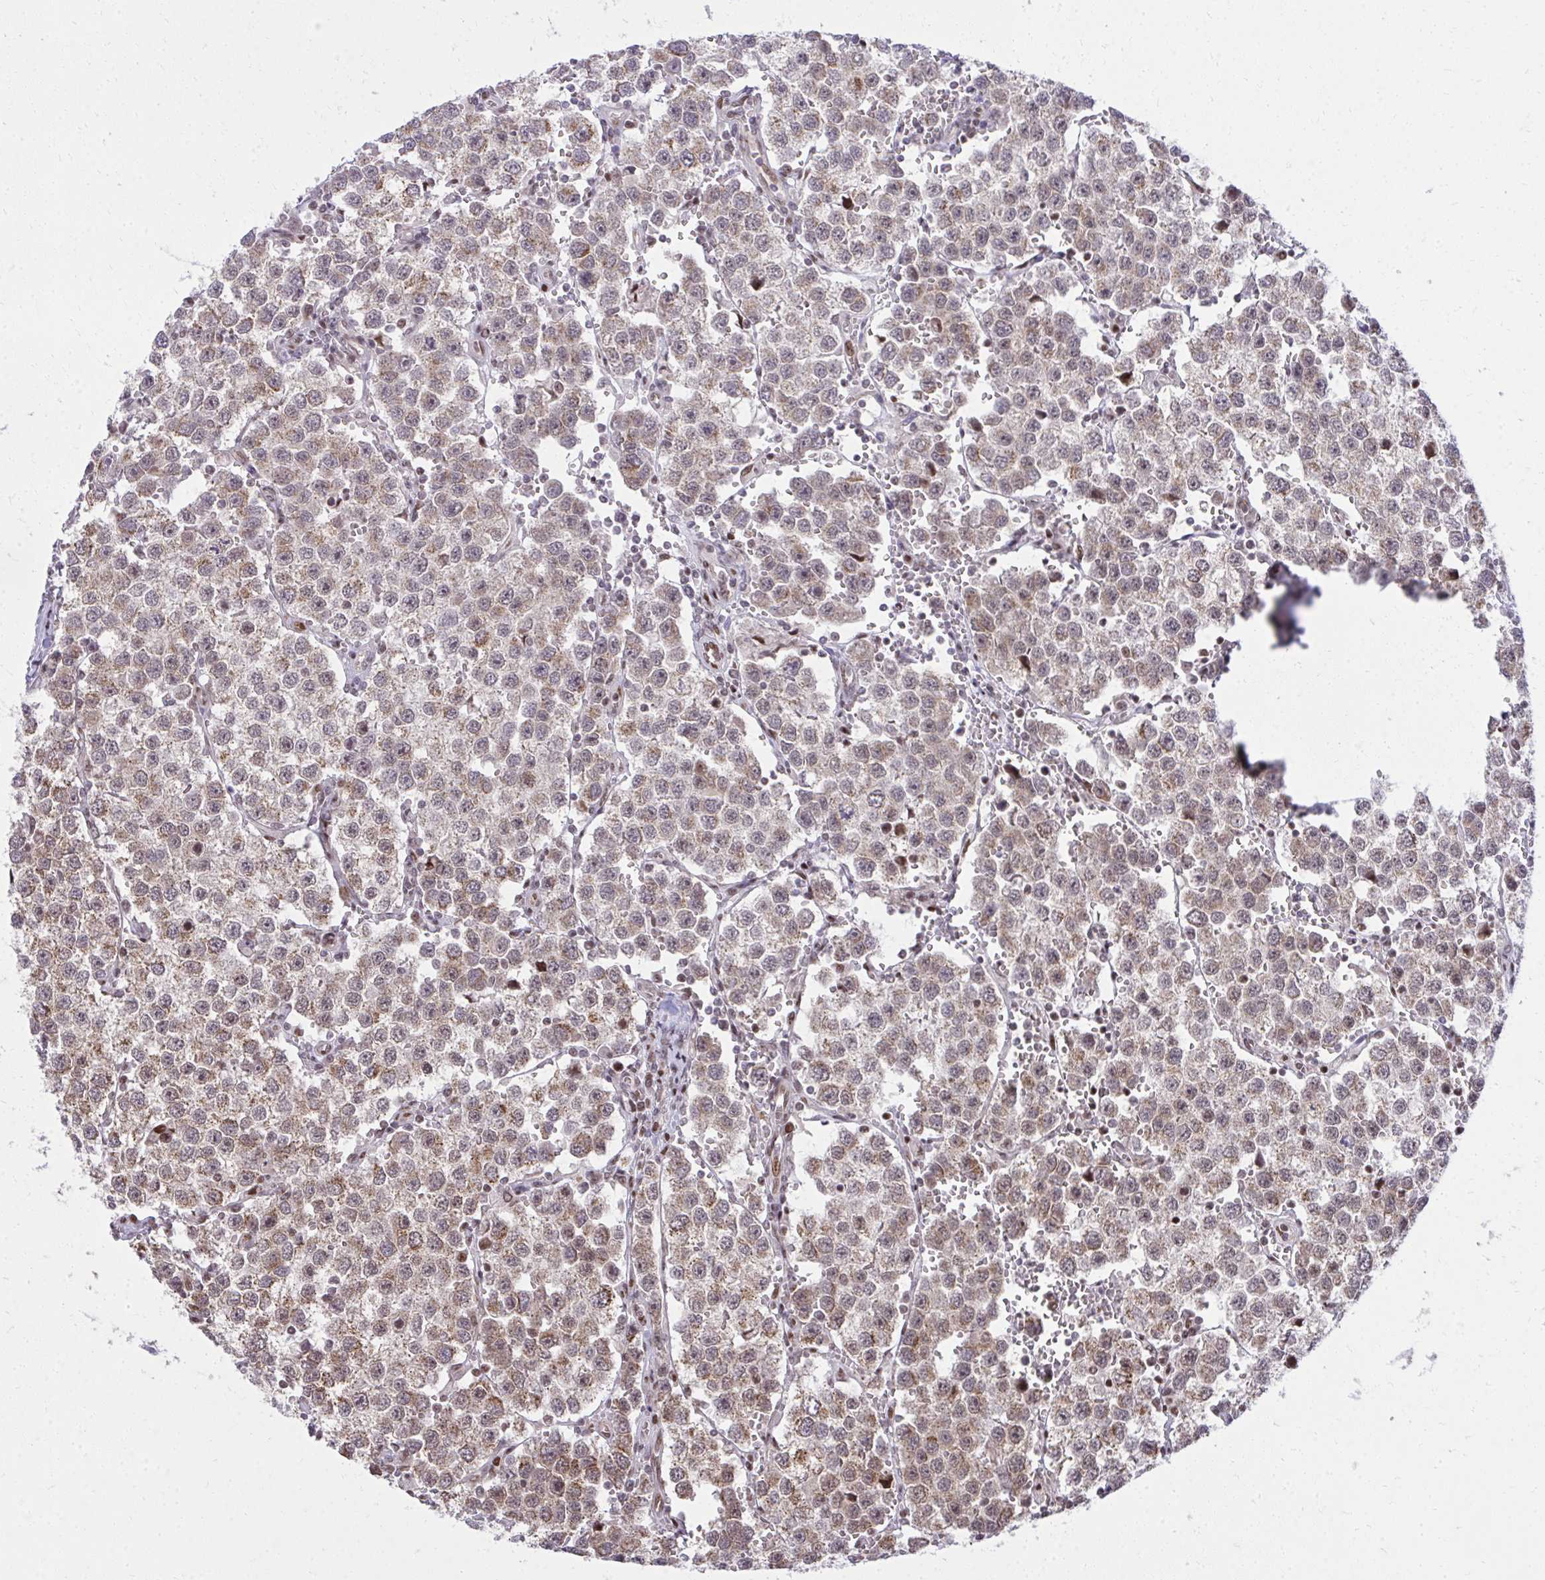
{"staining": {"intensity": "moderate", "quantity": "25%-75%", "location": "cytoplasmic/membranous,nuclear"}, "tissue": "testis cancer", "cell_type": "Tumor cells", "image_type": "cancer", "snomed": [{"axis": "morphology", "description": "Seminoma, NOS"}, {"axis": "topography", "description": "Testis"}], "caption": "Seminoma (testis) stained with a brown dye demonstrates moderate cytoplasmic/membranous and nuclear positive positivity in approximately 25%-75% of tumor cells.", "gene": "PIGY", "patient": {"sex": "male", "age": 37}}